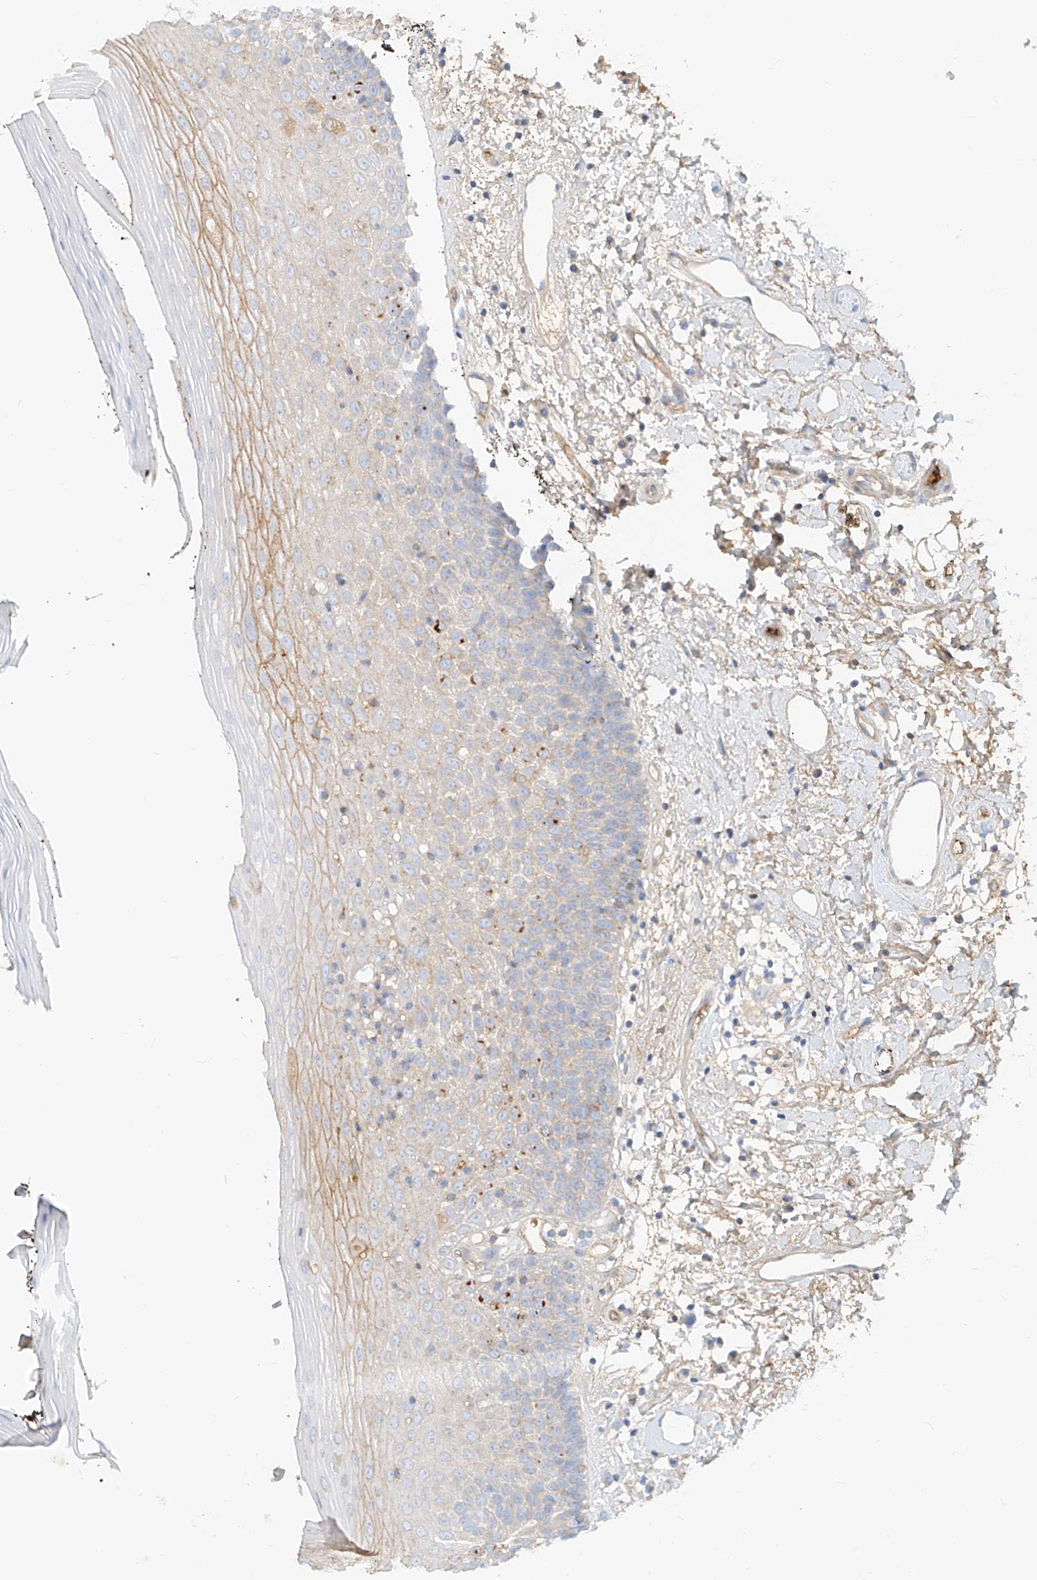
{"staining": {"intensity": "moderate", "quantity": "<25%", "location": "cytoplasmic/membranous"}, "tissue": "oral mucosa", "cell_type": "Squamous epithelial cells", "image_type": "normal", "snomed": [{"axis": "morphology", "description": "Normal tissue, NOS"}, {"axis": "topography", "description": "Oral tissue"}], "caption": "High-magnification brightfield microscopy of unremarkable oral mucosa stained with DAB (brown) and counterstained with hematoxylin (blue). squamous epithelial cells exhibit moderate cytoplasmic/membranous positivity is seen in about<25% of cells. (IHC, brightfield microscopy, high magnification).", "gene": "OCSTAMP", "patient": {"sex": "male", "age": 74}}